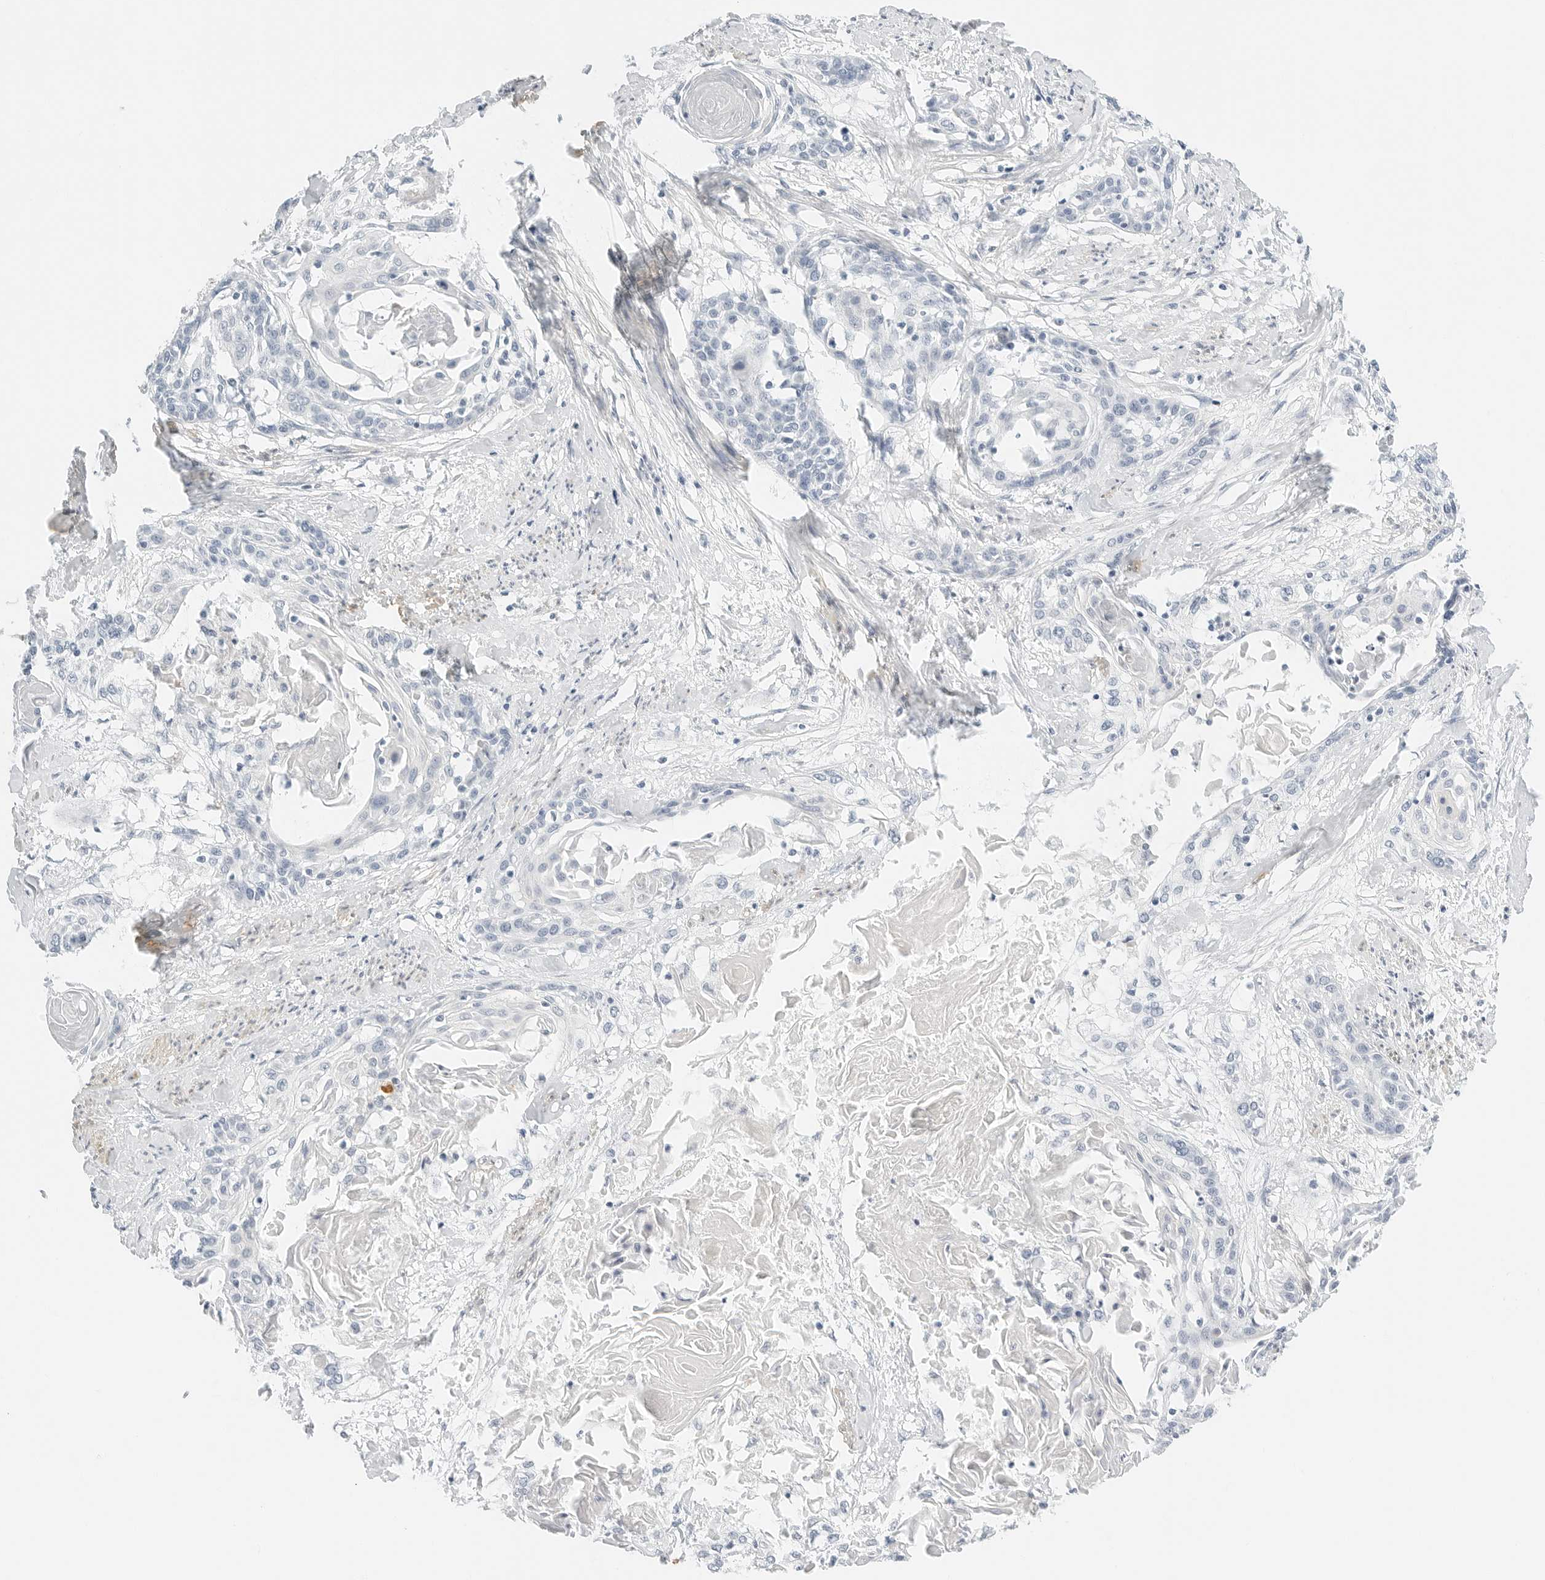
{"staining": {"intensity": "negative", "quantity": "none", "location": "none"}, "tissue": "cervical cancer", "cell_type": "Tumor cells", "image_type": "cancer", "snomed": [{"axis": "morphology", "description": "Squamous cell carcinoma, NOS"}, {"axis": "topography", "description": "Cervix"}], "caption": "DAB (3,3'-diaminobenzidine) immunohistochemical staining of human squamous cell carcinoma (cervical) demonstrates no significant staining in tumor cells.", "gene": "PKDCC", "patient": {"sex": "female", "age": 57}}